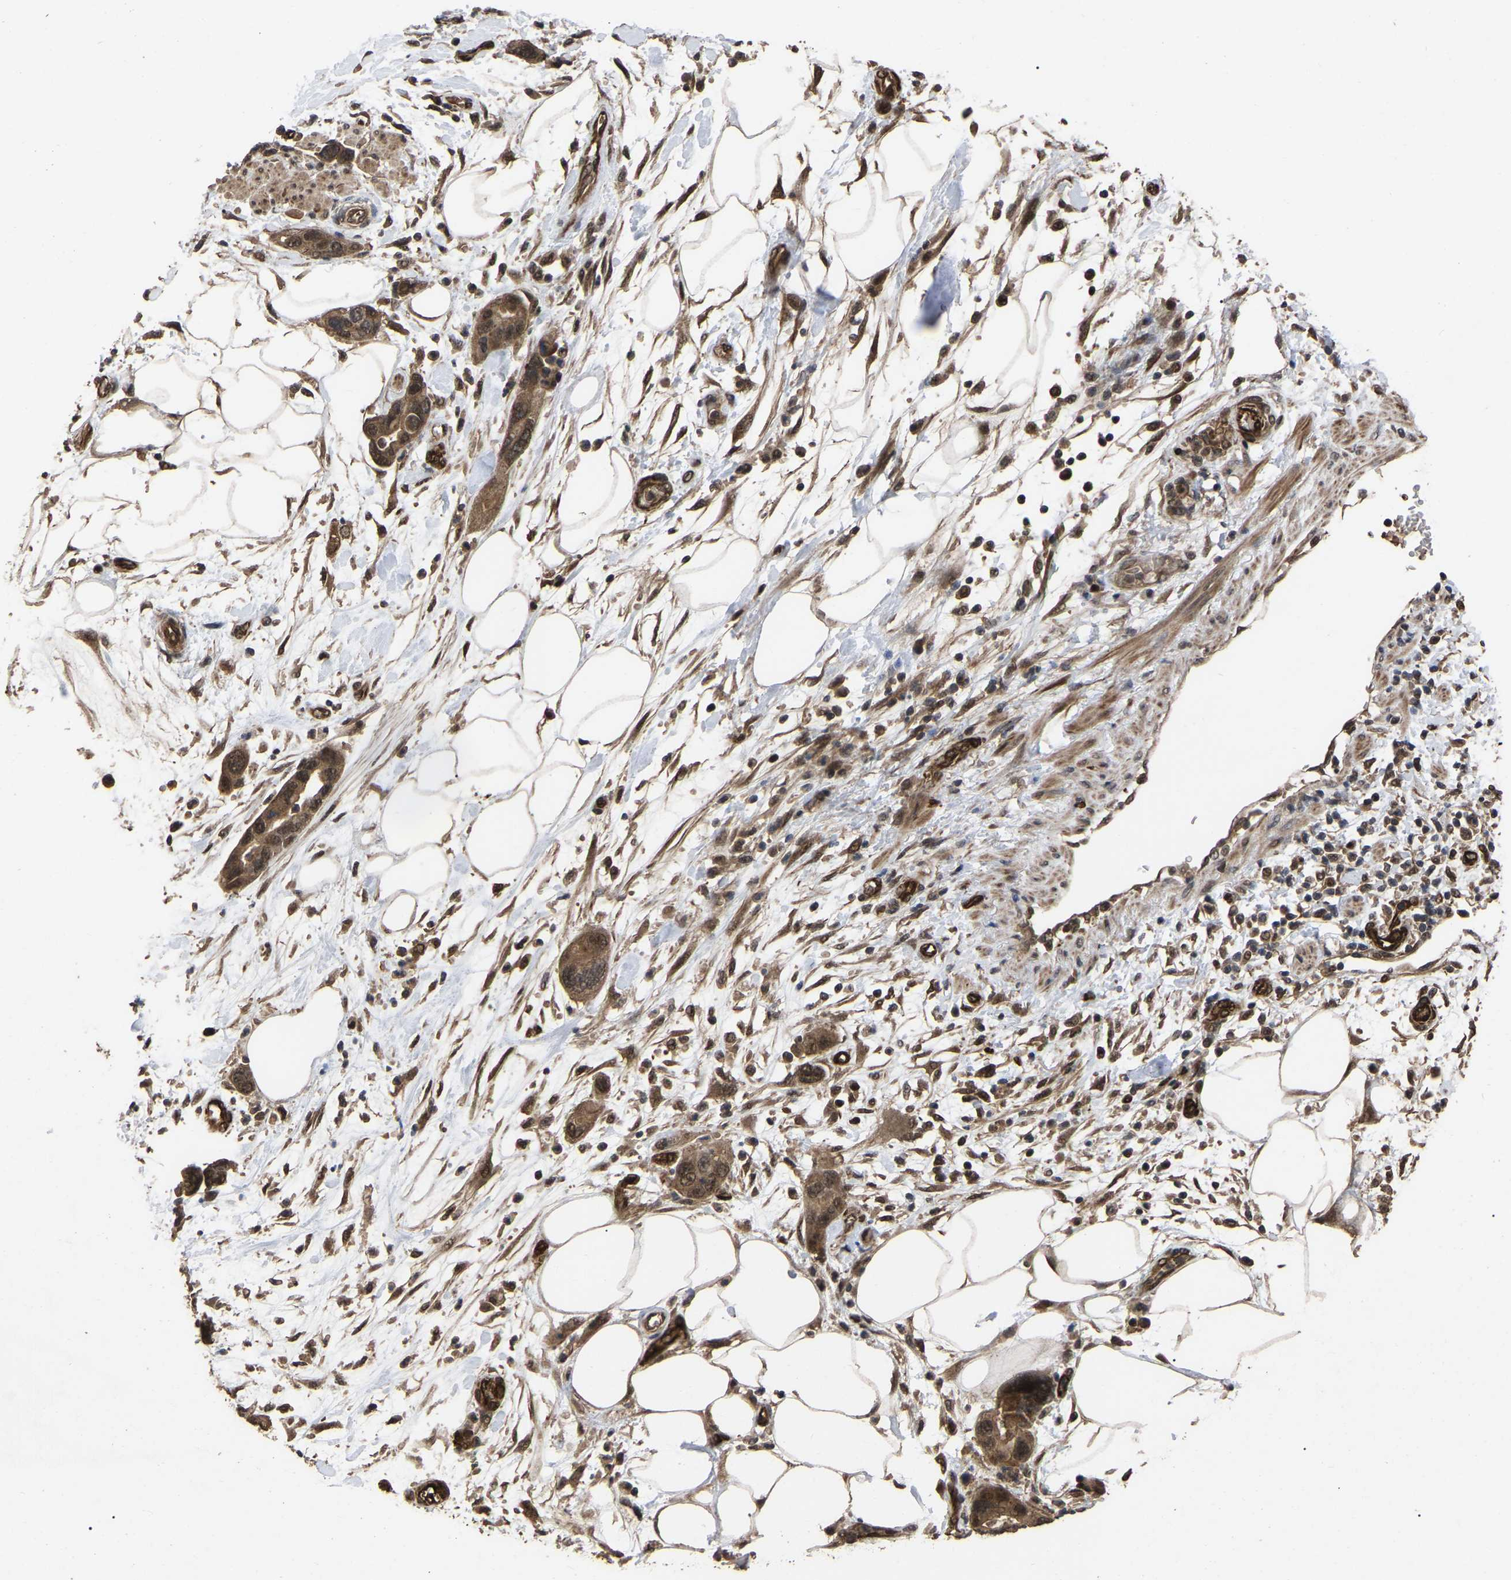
{"staining": {"intensity": "moderate", "quantity": ">75%", "location": "cytoplasmic/membranous"}, "tissue": "pancreatic cancer", "cell_type": "Tumor cells", "image_type": "cancer", "snomed": [{"axis": "morphology", "description": "Normal tissue, NOS"}, {"axis": "morphology", "description": "Adenocarcinoma, NOS"}, {"axis": "topography", "description": "Pancreas"}], "caption": "The image reveals immunohistochemical staining of pancreatic cancer. There is moderate cytoplasmic/membranous staining is identified in about >75% of tumor cells.", "gene": "FAM161B", "patient": {"sex": "female", "age": 71}}